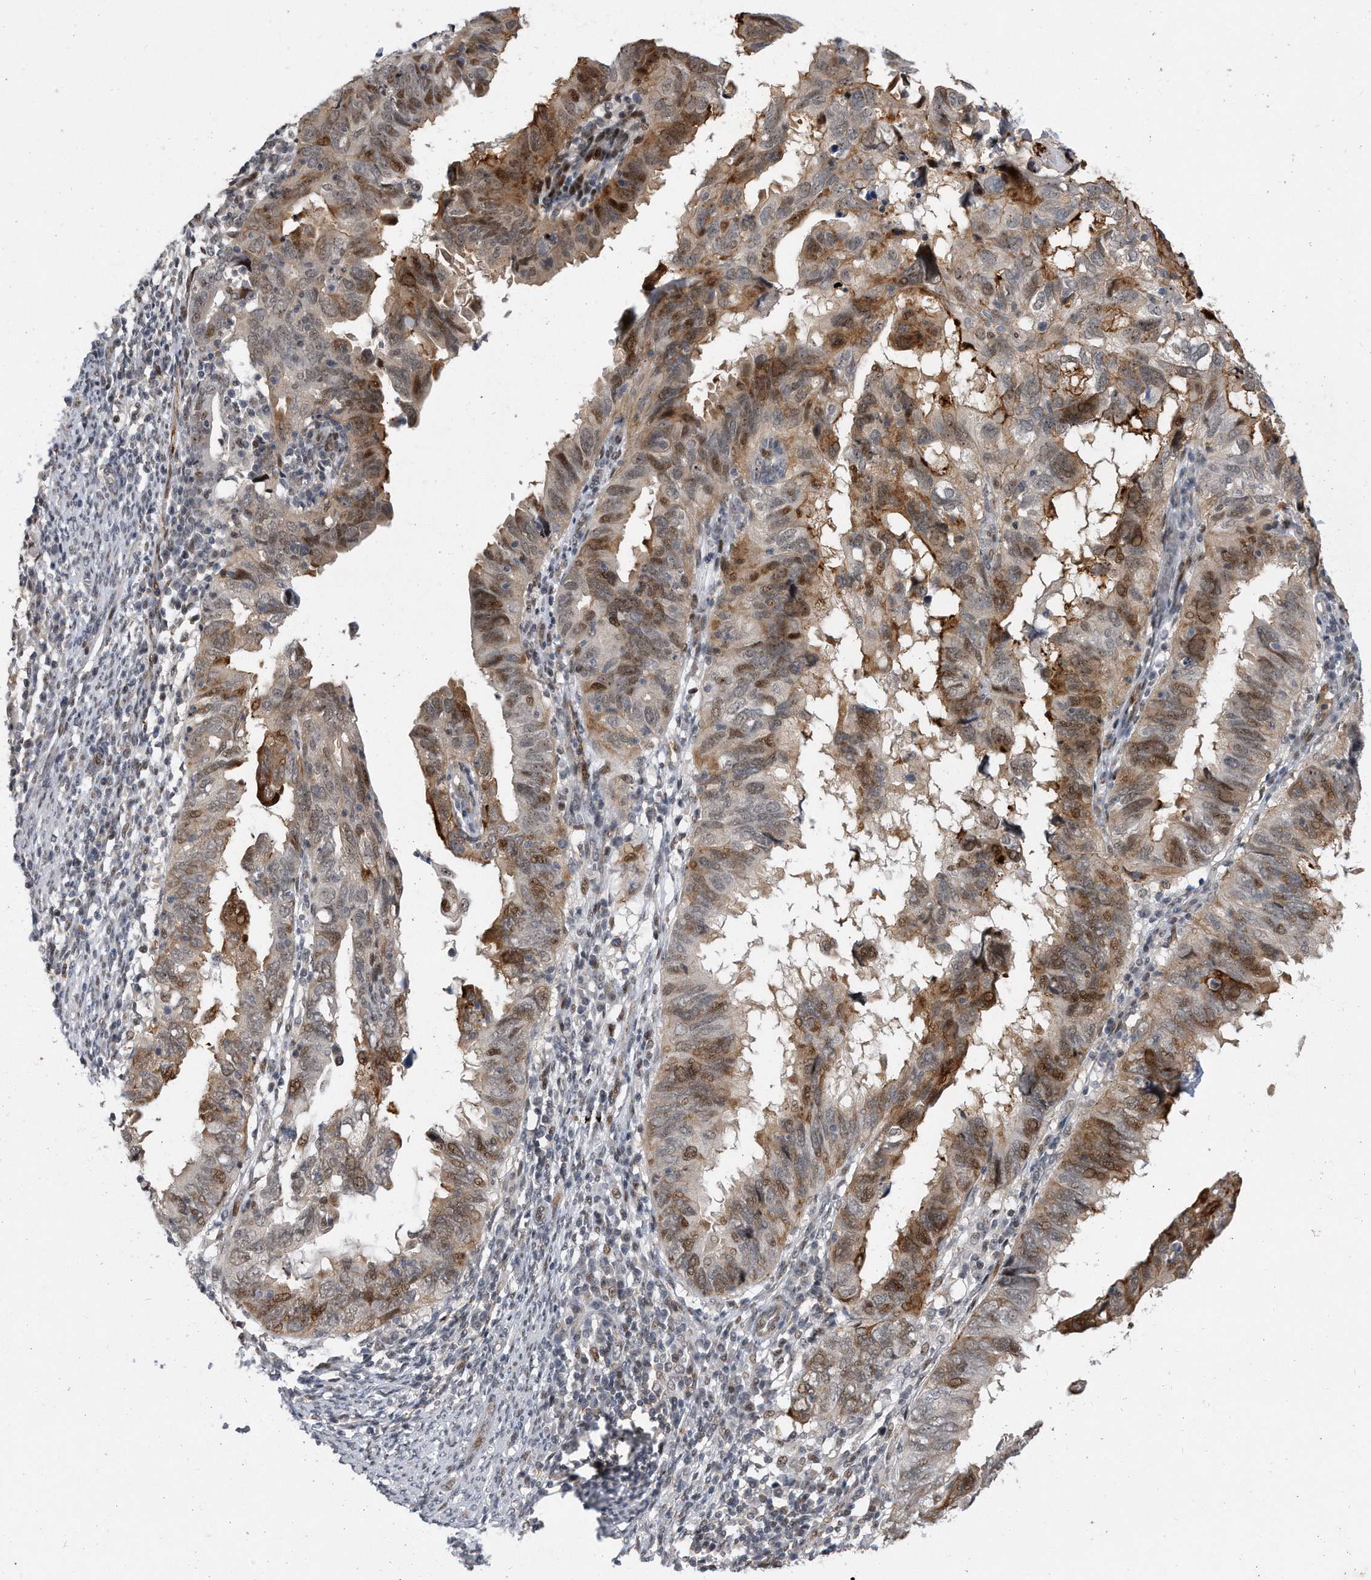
{"staining": {"intensity": "moderate", "quantity": "25%-75%", "location": "cytoplasmic/membranous,nuclear"}, "tissue": "endometrial cancer", "cell_type": "Tumor cells", "image_type": "cancer", "snomed": [{"axis": "morphology", "description": "Adenocarcinoma, NOS"}, {"axis": "topography", "description": "Uterus"}], "caption": "Human endometrial adenocarcinoma stained with a protein marker exhibits moderate staining in tumor cells.", "gene": "PGBD2", "patient": {"sex": "female", "age": 77}}